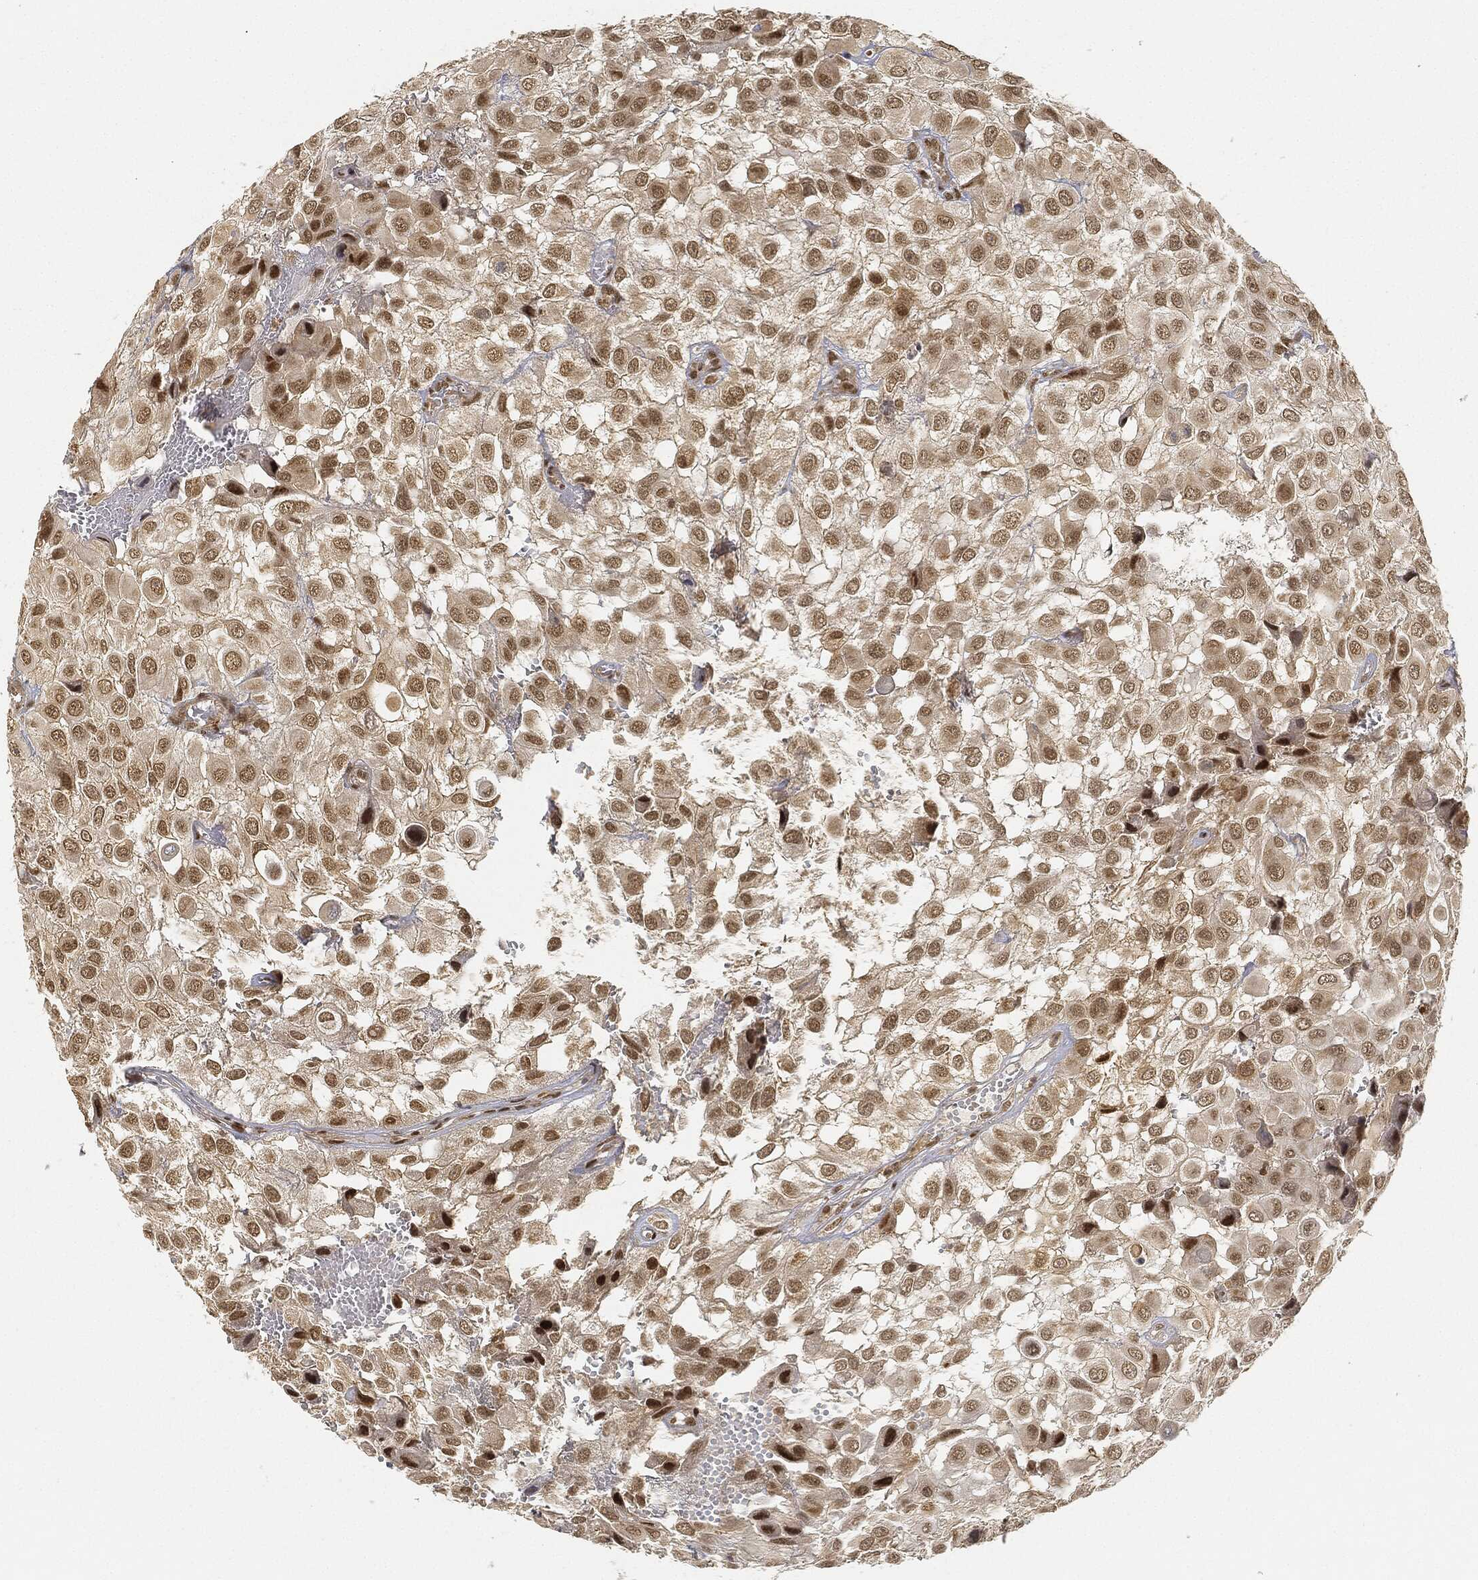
{"staining": {"intensity": "moderate", "quantity": "25%-75%", "location": "nuclear"}, "tissue": "urothelial cancer", "cell_type": "Tumor cells", "image_type": "cancer", "snomed": [{"axis": "morphology", "description": "Urothelial carcinoma, High grade"}, {"axis": "topography", "description": "Urinary bladder"}], "caption": "The histopathology image demonstrates a brown stain indicating the presence of a protein in the nuclear of tumor cells in urothelial carcinoma (high-grade). The staining was performed using DAB (3,3'-diaminobenzidine) to visualize the protein expression in brown, while the nuclei were stained in blue with hematoxylin (Magnification: 20x).", "gene": "CIB1", "patient": {"sex": "male", "age": 56}}